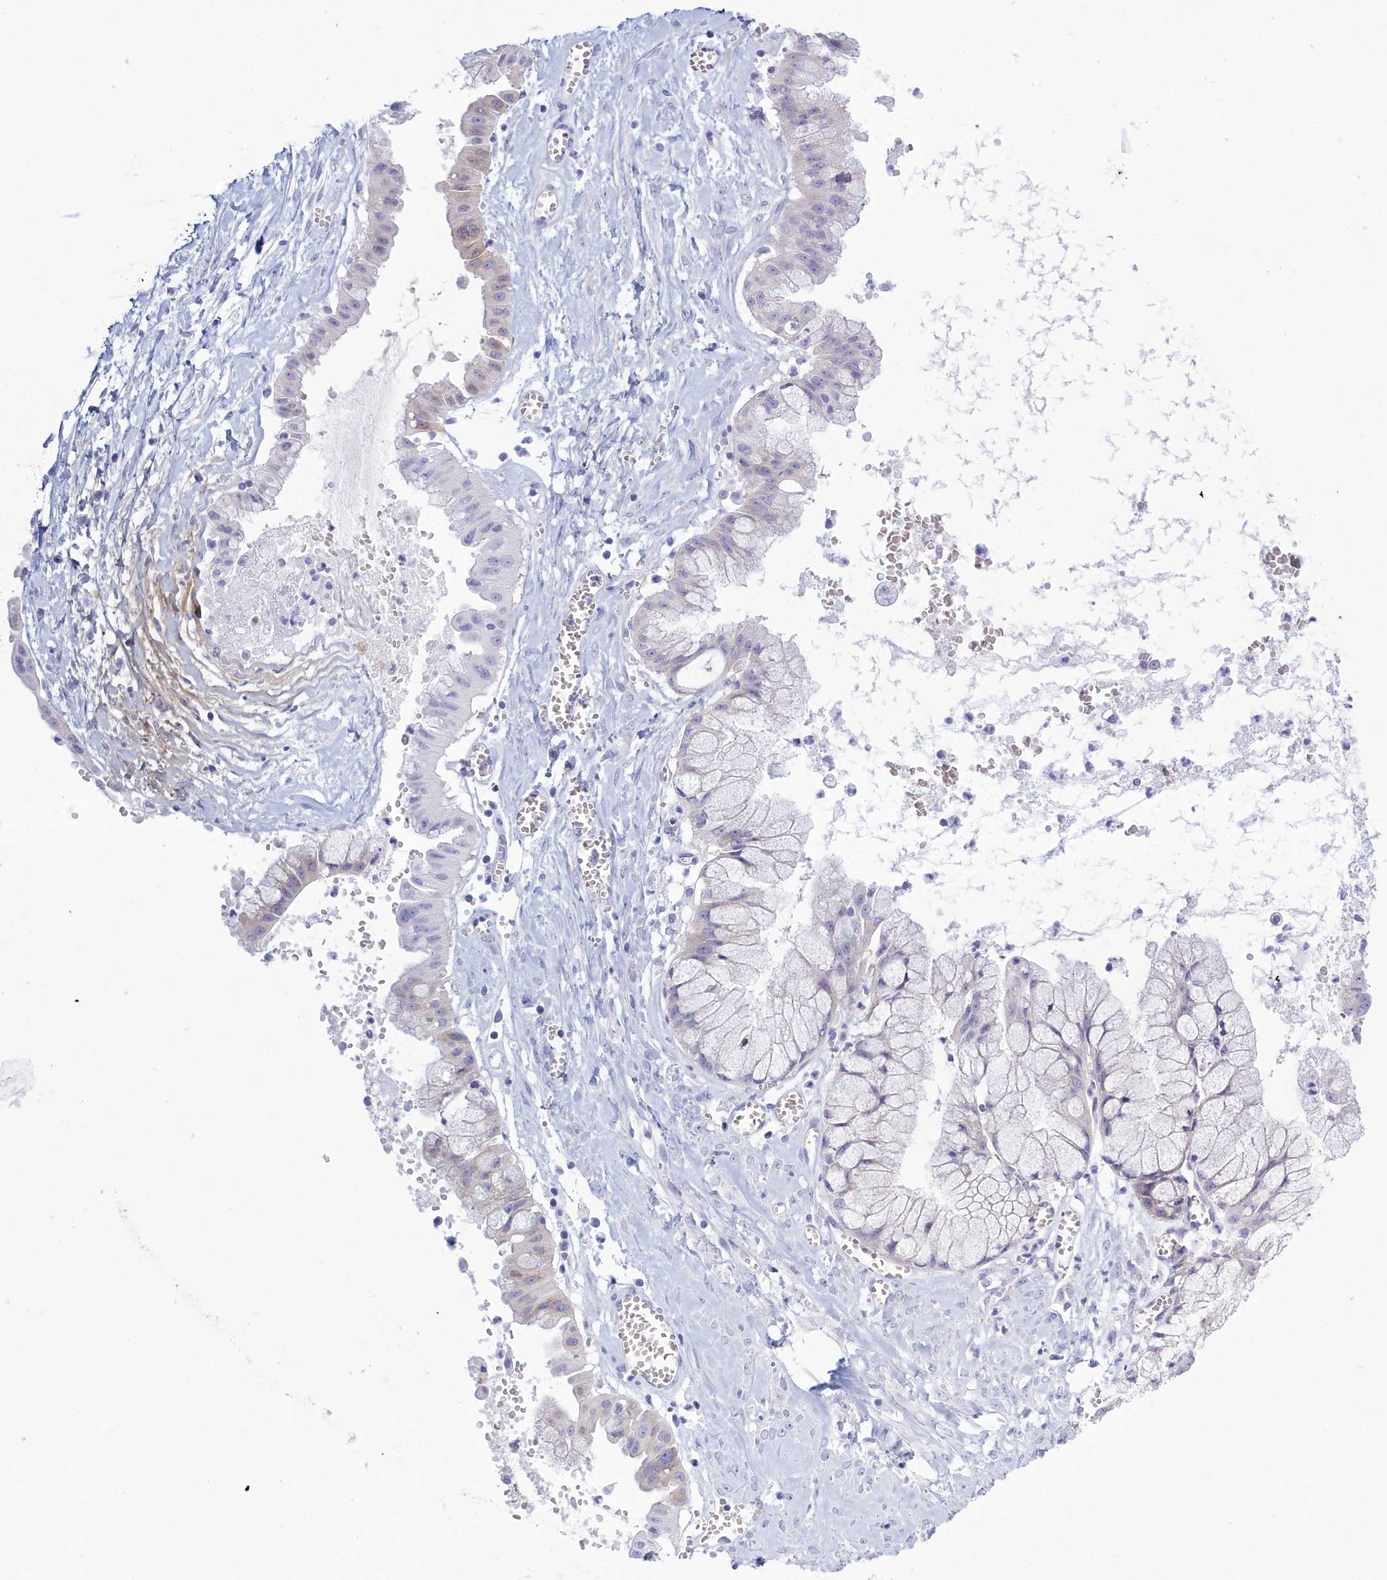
{"staining": {"intensity": "weak", "quantity": "<25%", "location": "cytoplasmic/membranous"}, "tissue": "ovarian cancer", "cell_type": "Tumor cells", "image_type": "cancer", "snomed": [{"axis": "morphology", "description": "Cystadenocarcinoma, mucinous, NOS"}, {"axis": "topography", "description": "Ovary"}], "caption": "The immunohistochemistry histopathology image has no significant positivity in tumor cells of mucinous cystadenocarcinoma (ovarian) tissue.", "gene": "TMEM97", "patient": {"sex": "female", "age": 70}}